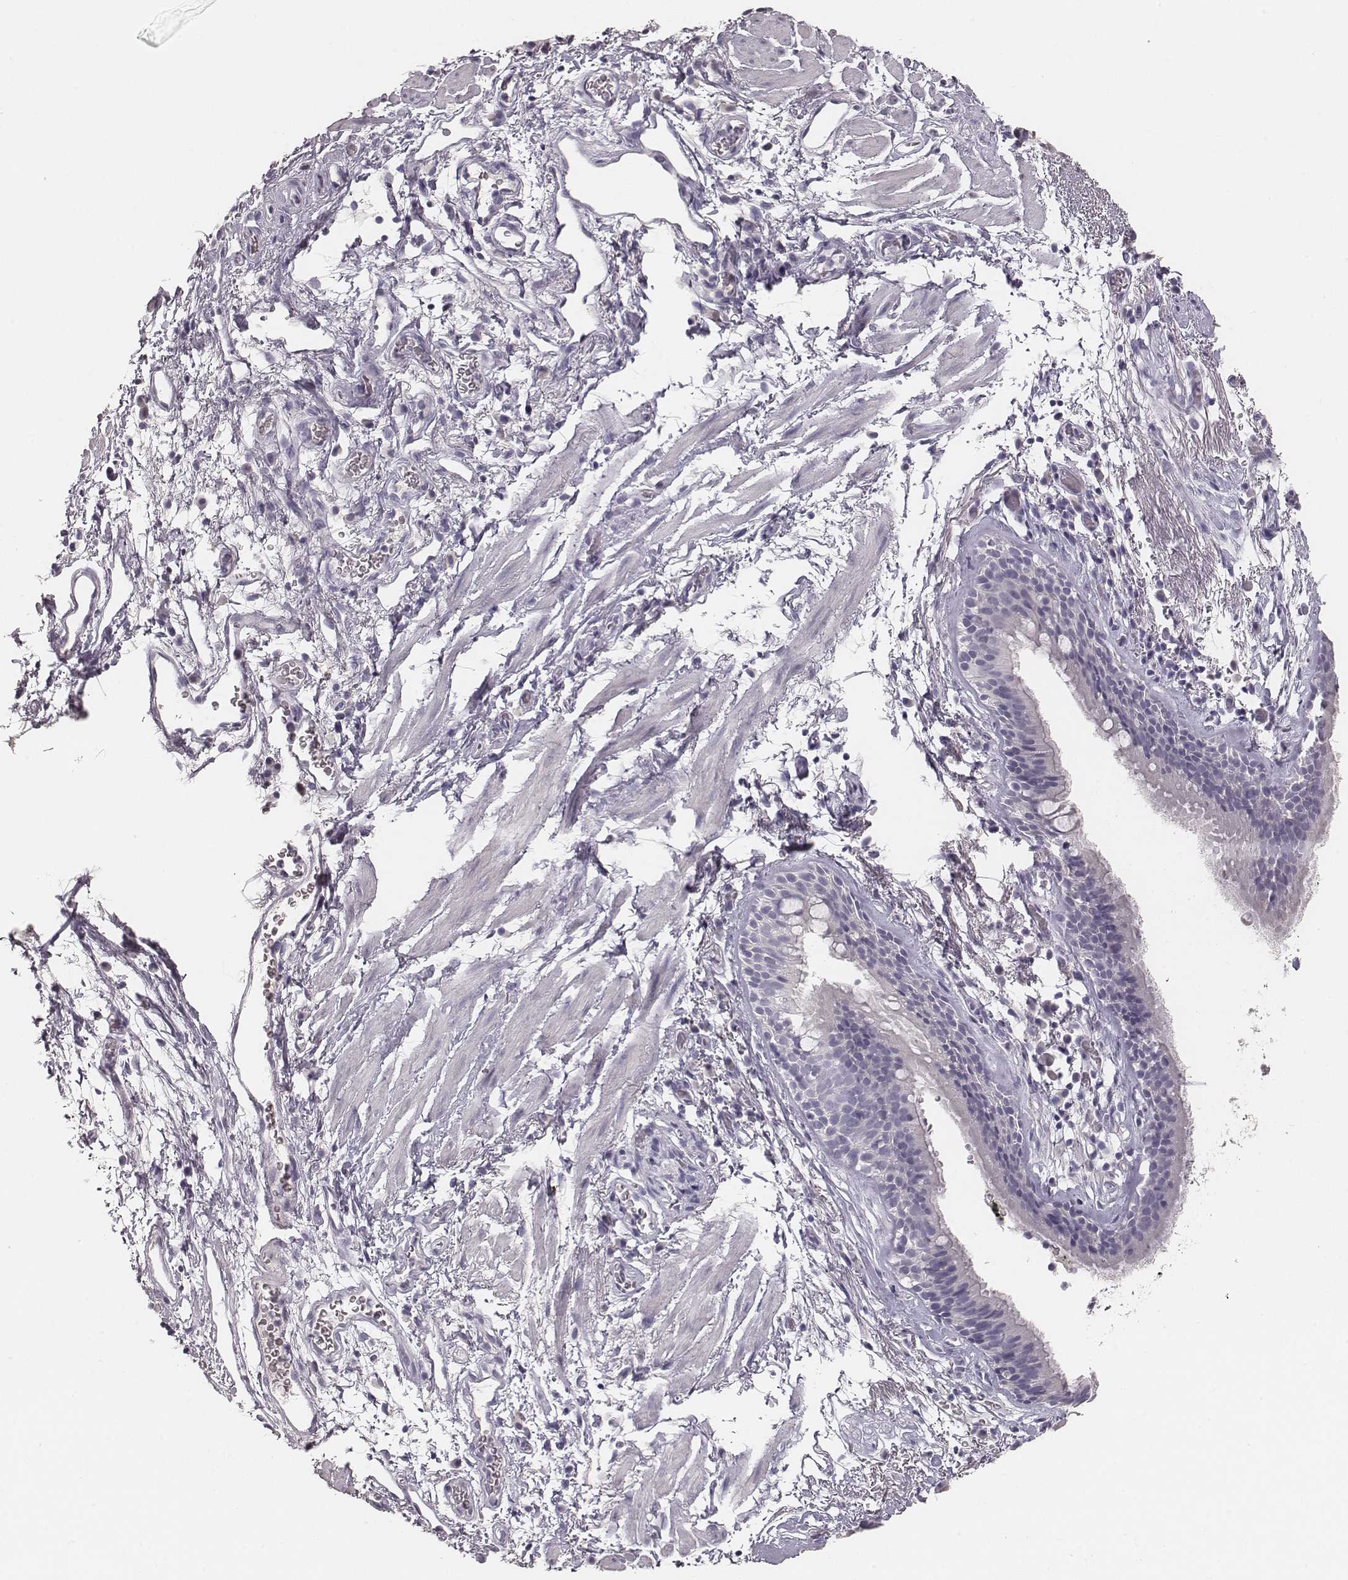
{"staining": {"intensity": "negative", "quantity": "none", "location": "none"}, "tissue": "bronchus", "cell_type": "Respiratory epithelial cells", "image_type": "normal", "snomed": [{"axis": "morphology", "description": "Normal tissue, NOS"}, {"axis": "topography", "description": "Cartilage tissue"}, {"axis": "topography", "description": "Bronchus"}], "caption": "Immunohistochemical staining of unremarkable bronchus displays no significant positivity in respiratory epithelial cells.", "gene": "MYH6", "patient": {"sex": "male", "age": 58}}